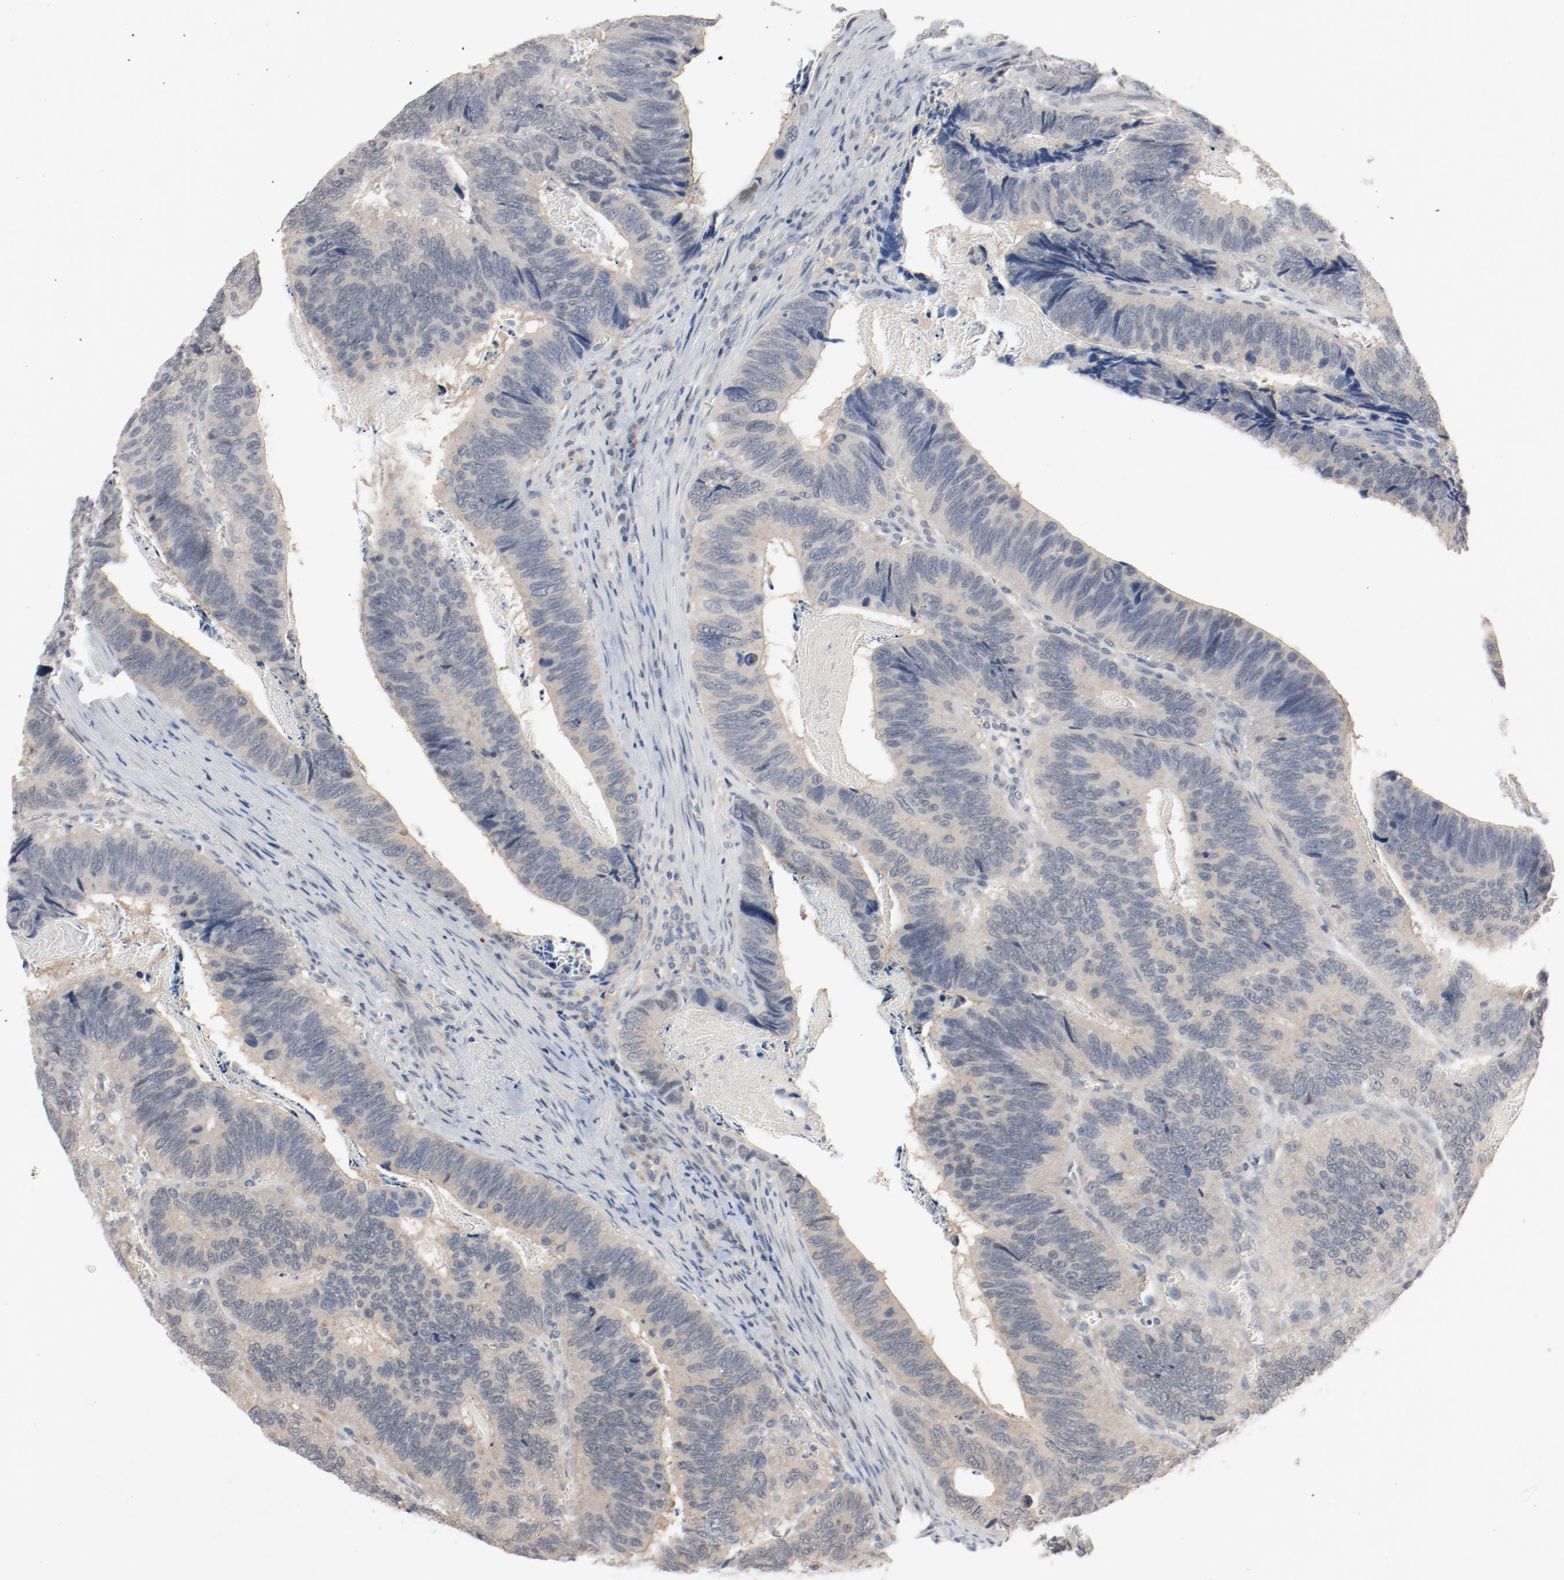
{"staining": {"intensity": "weak", "quantity": ">75%", "location": "cytoplasmic/membranous"}, "tissue": "colorectal cancer", "cell_type": "Tumor cells", "image_type": "cancer", "snomed": [{"axis": "morphology", "description": "Adenocarcinoma, NOS"}, {"axis": "topography", "description": "Colon"}], "caption": "Immunohistochemical staining of colorectal cancer (adenocarcinoma) demonstrates low levels of weak cytoplasmic/membranous staining in approximately >75% of tumor cells.", "gene": "DNAL4", "patient": {"sex": "male", "age": 72}}